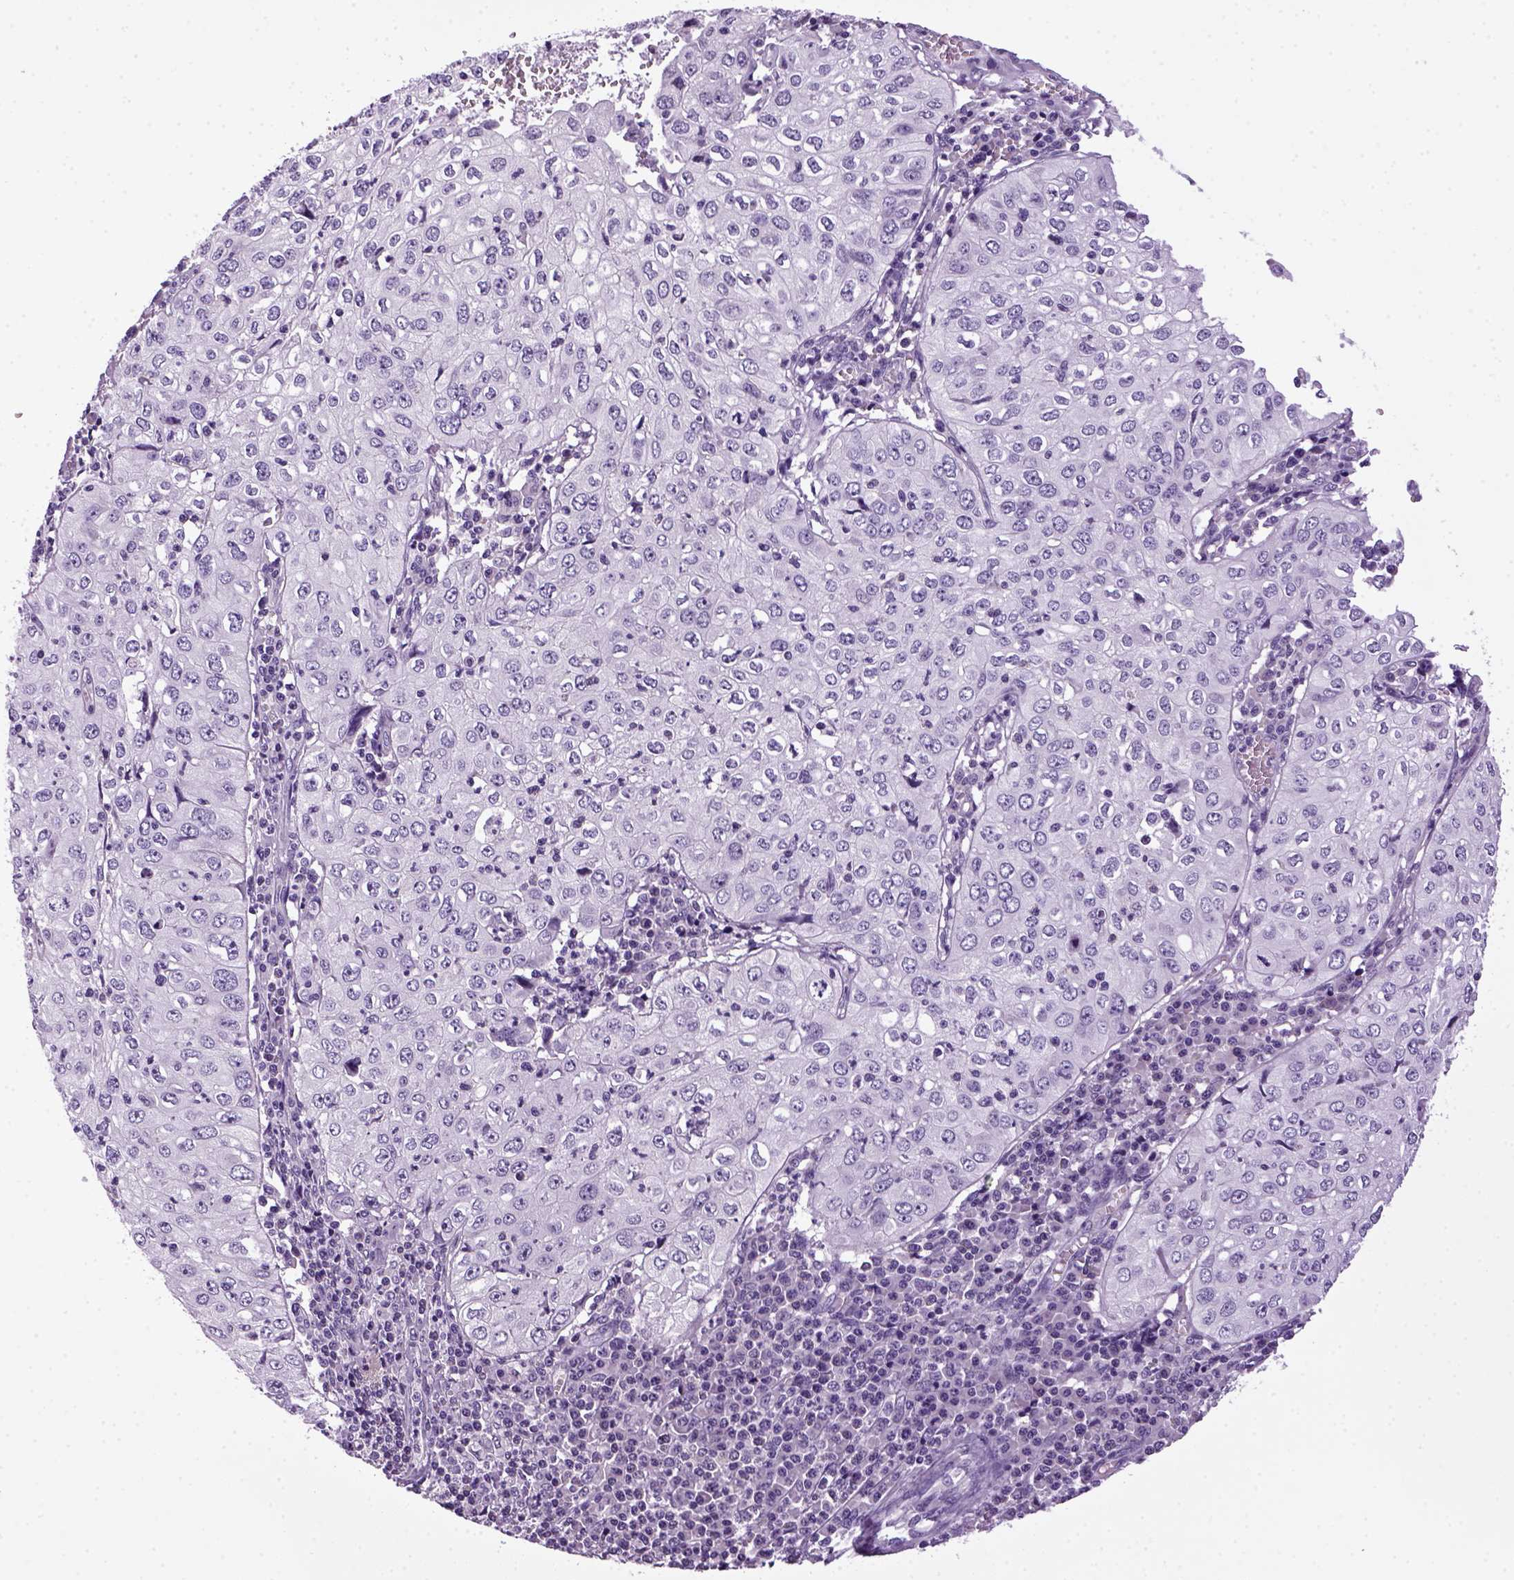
{"staining": {"intensity": "negative", "quantity": "none", "location": "none"}, "tissue": "cervical cancer", "cell_type": "Tumor cells", "image_type": "cancer", "snomed": [{"axis": "morphology", "description": "Squamous cell carcinoma, NOS"}, {"axis": "topography", "description": "Cervix"}], "caption": "An image of cervical cancer stained for a protein displays no brown staining in tumor cells. The staining was performed using DAB (3,3'-diaminobenzidine) to visualize the protein expression in brown, while the nuclei were stained in blue with hematoxylin (Magnification: 20x).", "gene": "HMCN2", "patient": {"sex": "female", "age": 24}}